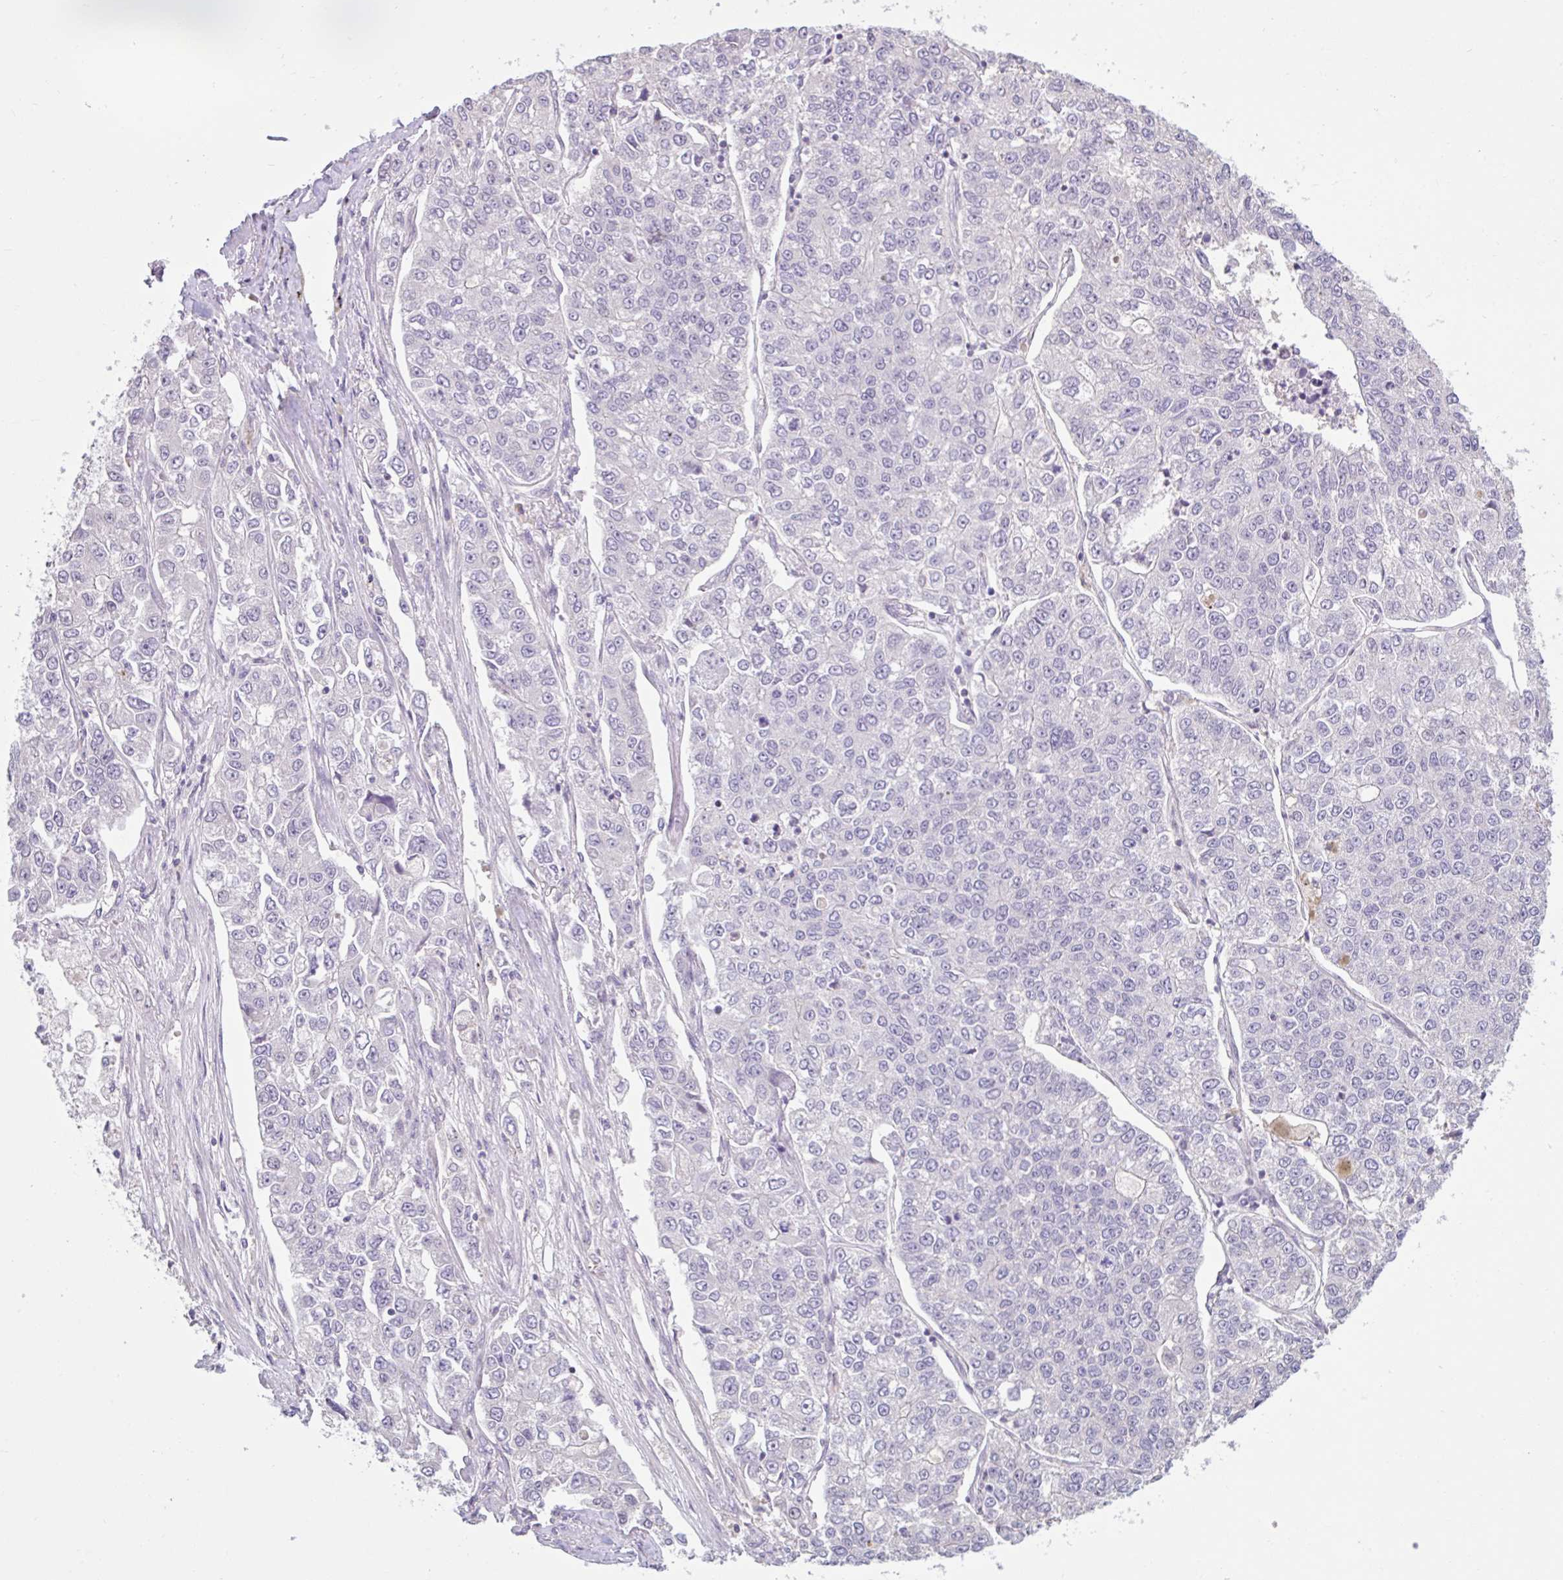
{"staining": {"intensity": "negative", "quantity": "none", "location": "none"}, "tissue": "lung cancer", "cell_type": "Tumor cells", "image_type": "cancer", "snomed": [{"axis": "morphology", "description": "Adenocarcinoma, NOS"}, {"axis": "topography", "description": "Lung"}], "caption": "Histopathology image shows no protein positivity in tumor cells of adenocarcinoma (lung) tissue.", "gene": "CDH19", "patient": {"sex": "male", "age": 49}}